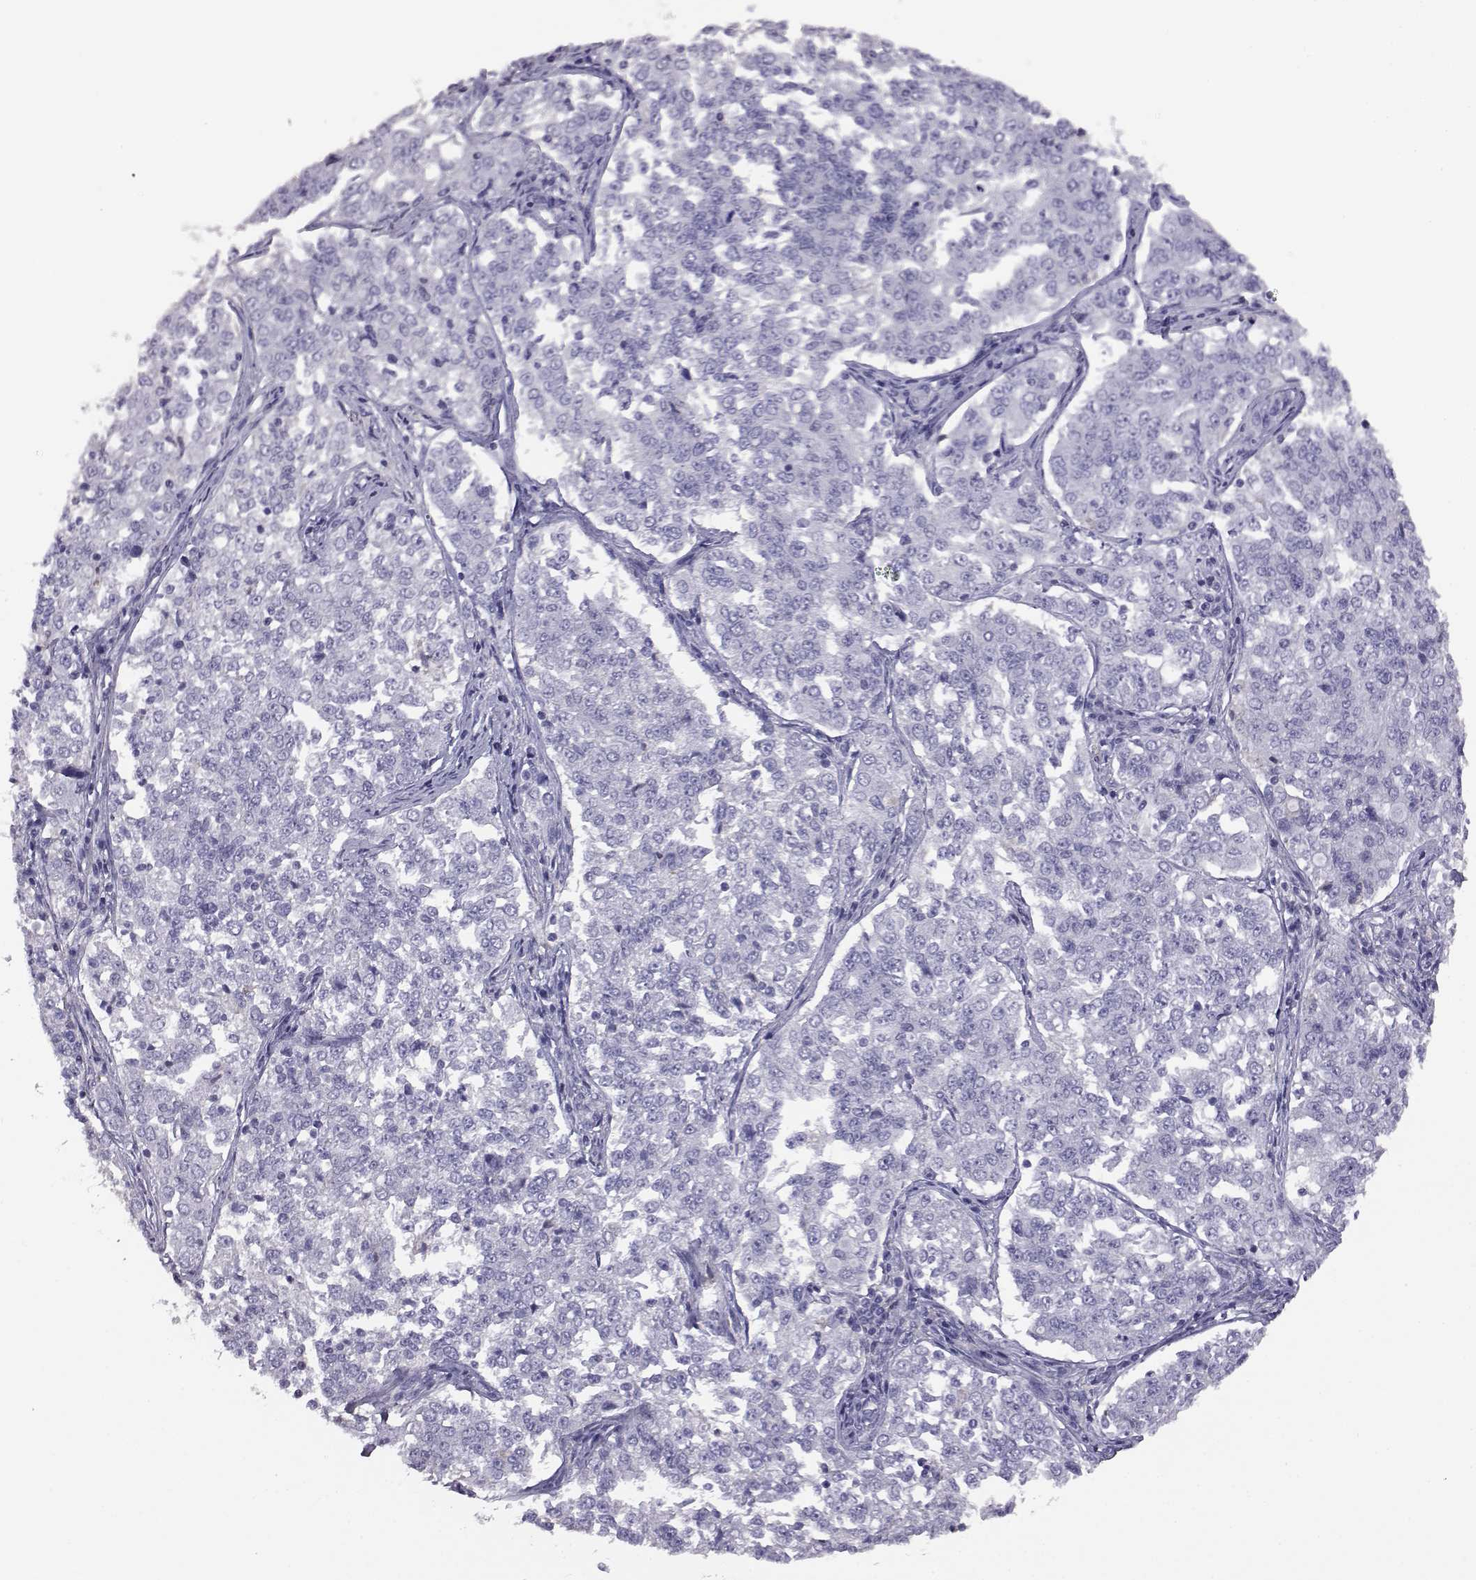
{"staining": {"intensity": "negative", "quantity": "none", "location": "none"}, "tissue": "endometrial cancer", "cell_type": "Tumor cells", "image_type": "cancer", "snomed": [{"axis": "morphology", "description": "Adenocarcinoma, NOS"}, {"axis": "topography", "description": "Endometrium"}], "caption": "A high-resolution photomicrograph shows immunohistochemistry (IHC) staining of endometrial adenocarcinoma, which demonstrates no significant positivity in tumor cells.", "gene": "AKR1B1", "patient": {"sex": "female", "age": 43}}